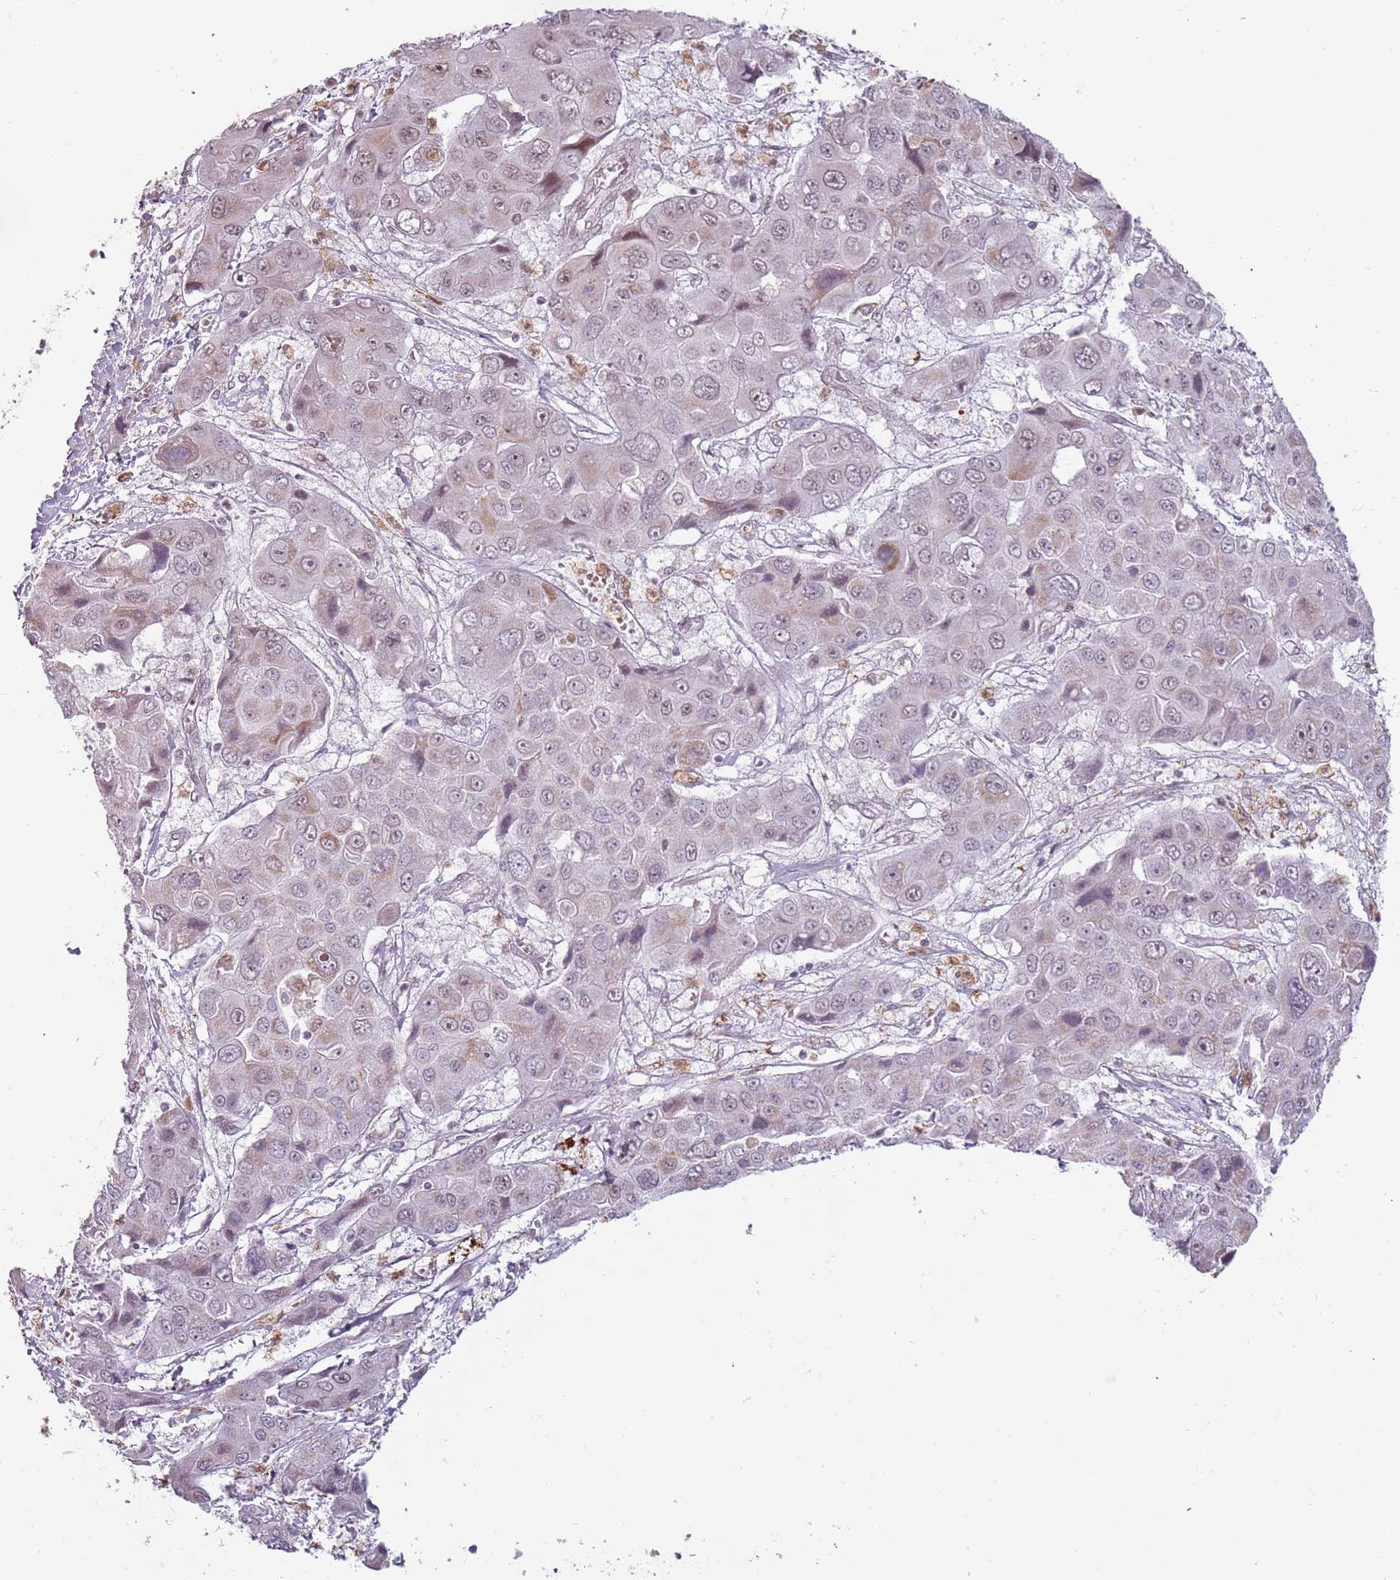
{"staining": {"intensity": "weak", "quantity": "<25%", "location": "cytoplasmic/membranous,nuclear"}, "tissue": "liver cancer", "cell_type": "Tumor cells", "image_type": "cancer", "snomed": [{"axis": "morphology", "description": "Cholangiocarcinoma"}, {"axis": "topography", "description": "Liver"}], "caption": "A photomicrograph of human cholangiocarcinoma (liver) is negative for staining in tumor cells. (IHC, brightfield microscopy, high magnification).", "gene": "REXO4", "patient": {"sex": "male", "age": 67}}